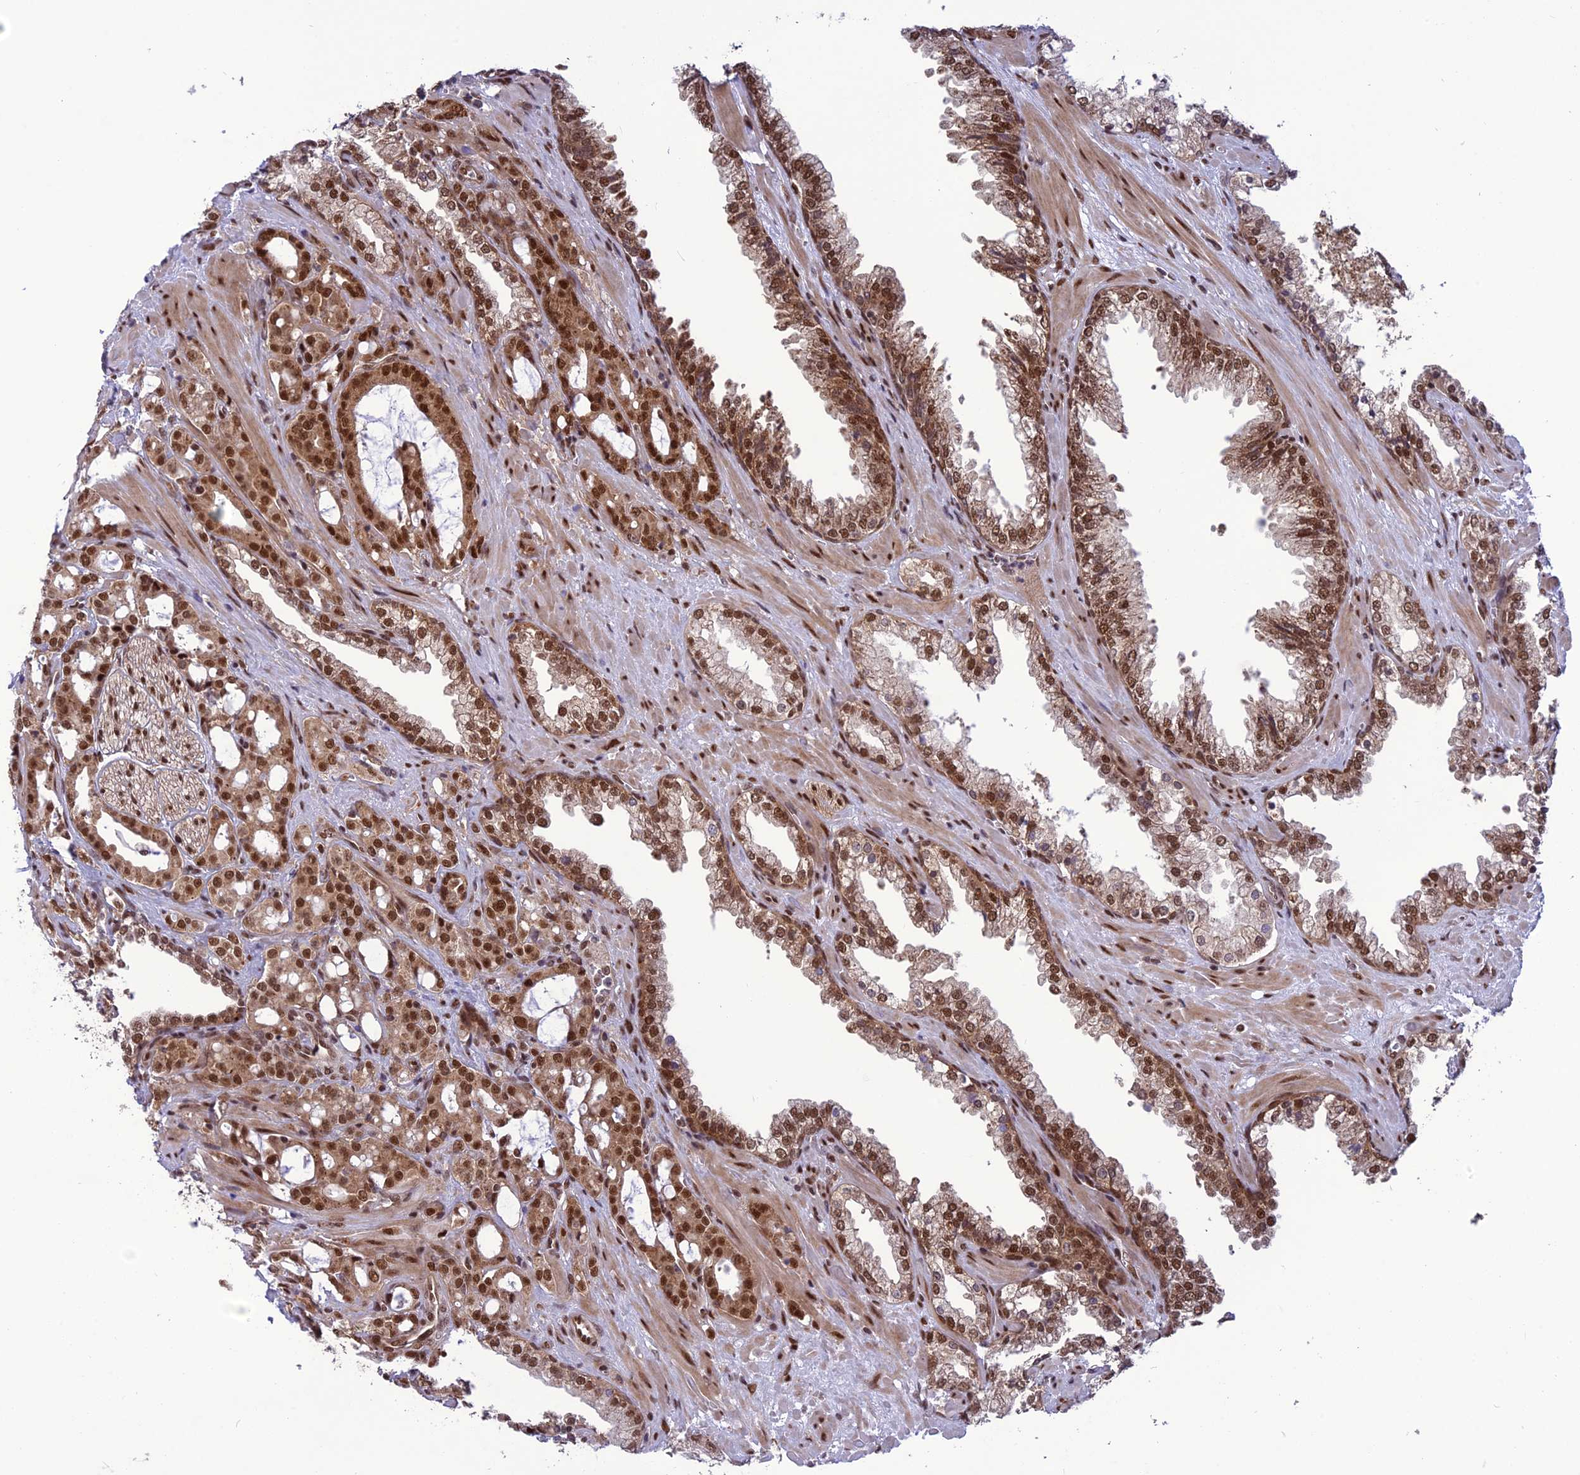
{"staining": {"intensity": "strong", "quantity": ">75%", "location": "nuclear"}, "tissue": "prostate cancer", "cell_type": "Tumor cells", "image_type": "cancer", "snomed": [{"axis": "morphology", "description": "Adenocarcinoma, High grade"}, {"axis": "topography", "description": "Prostate"}], "caption": "High-grade adenocarcinoma (prostate) stained with a protein marker displays strong staining in tumor cells.", "gene": "RTRAF", "patient": {"sex": "male", "age": 72}}